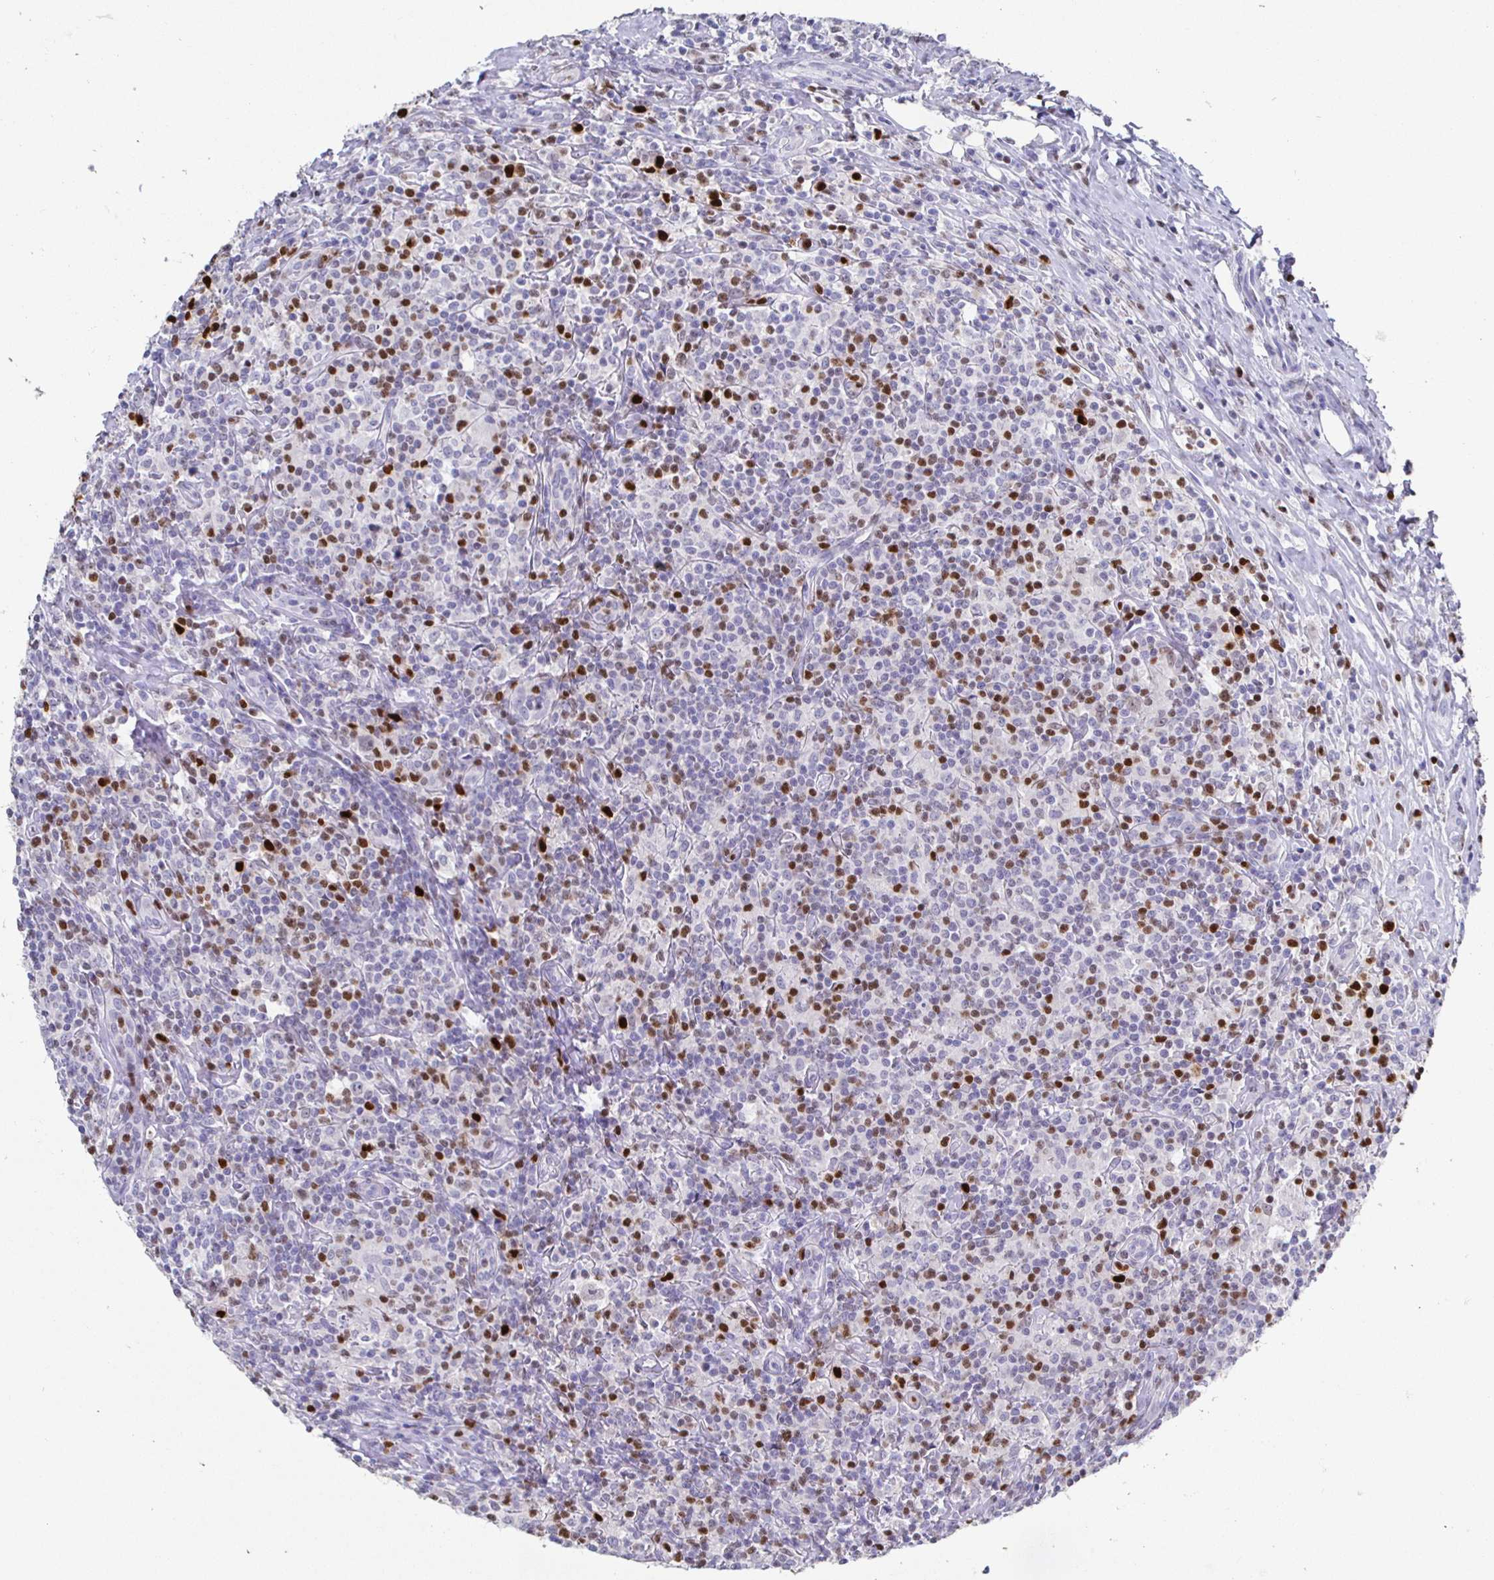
{"staining": {"intensity": "negative", "quantity": "none", "location": "none"}, "tissue": "lymphoma", "cell_type": "Tumor cells", "image_type": "cancer", "snomed": [{"axis": "morphology", "description": "Hodgkin's disease, NOS"}, {"axis": "morphology", "description": "Hodgkin's lymphoma, nodular sclerosis"}, {"axis": "topography", "description": "Lymph node"}], "caption": "Immunohistochemistry image of neoplastic tissue: Hodgkin's lymphoma, nodular sclerosis stained with DAB shows no significant protein expression in tumor cells.", "gene": "RUNX2", "patient": {"sex": "female", "age": 10}}